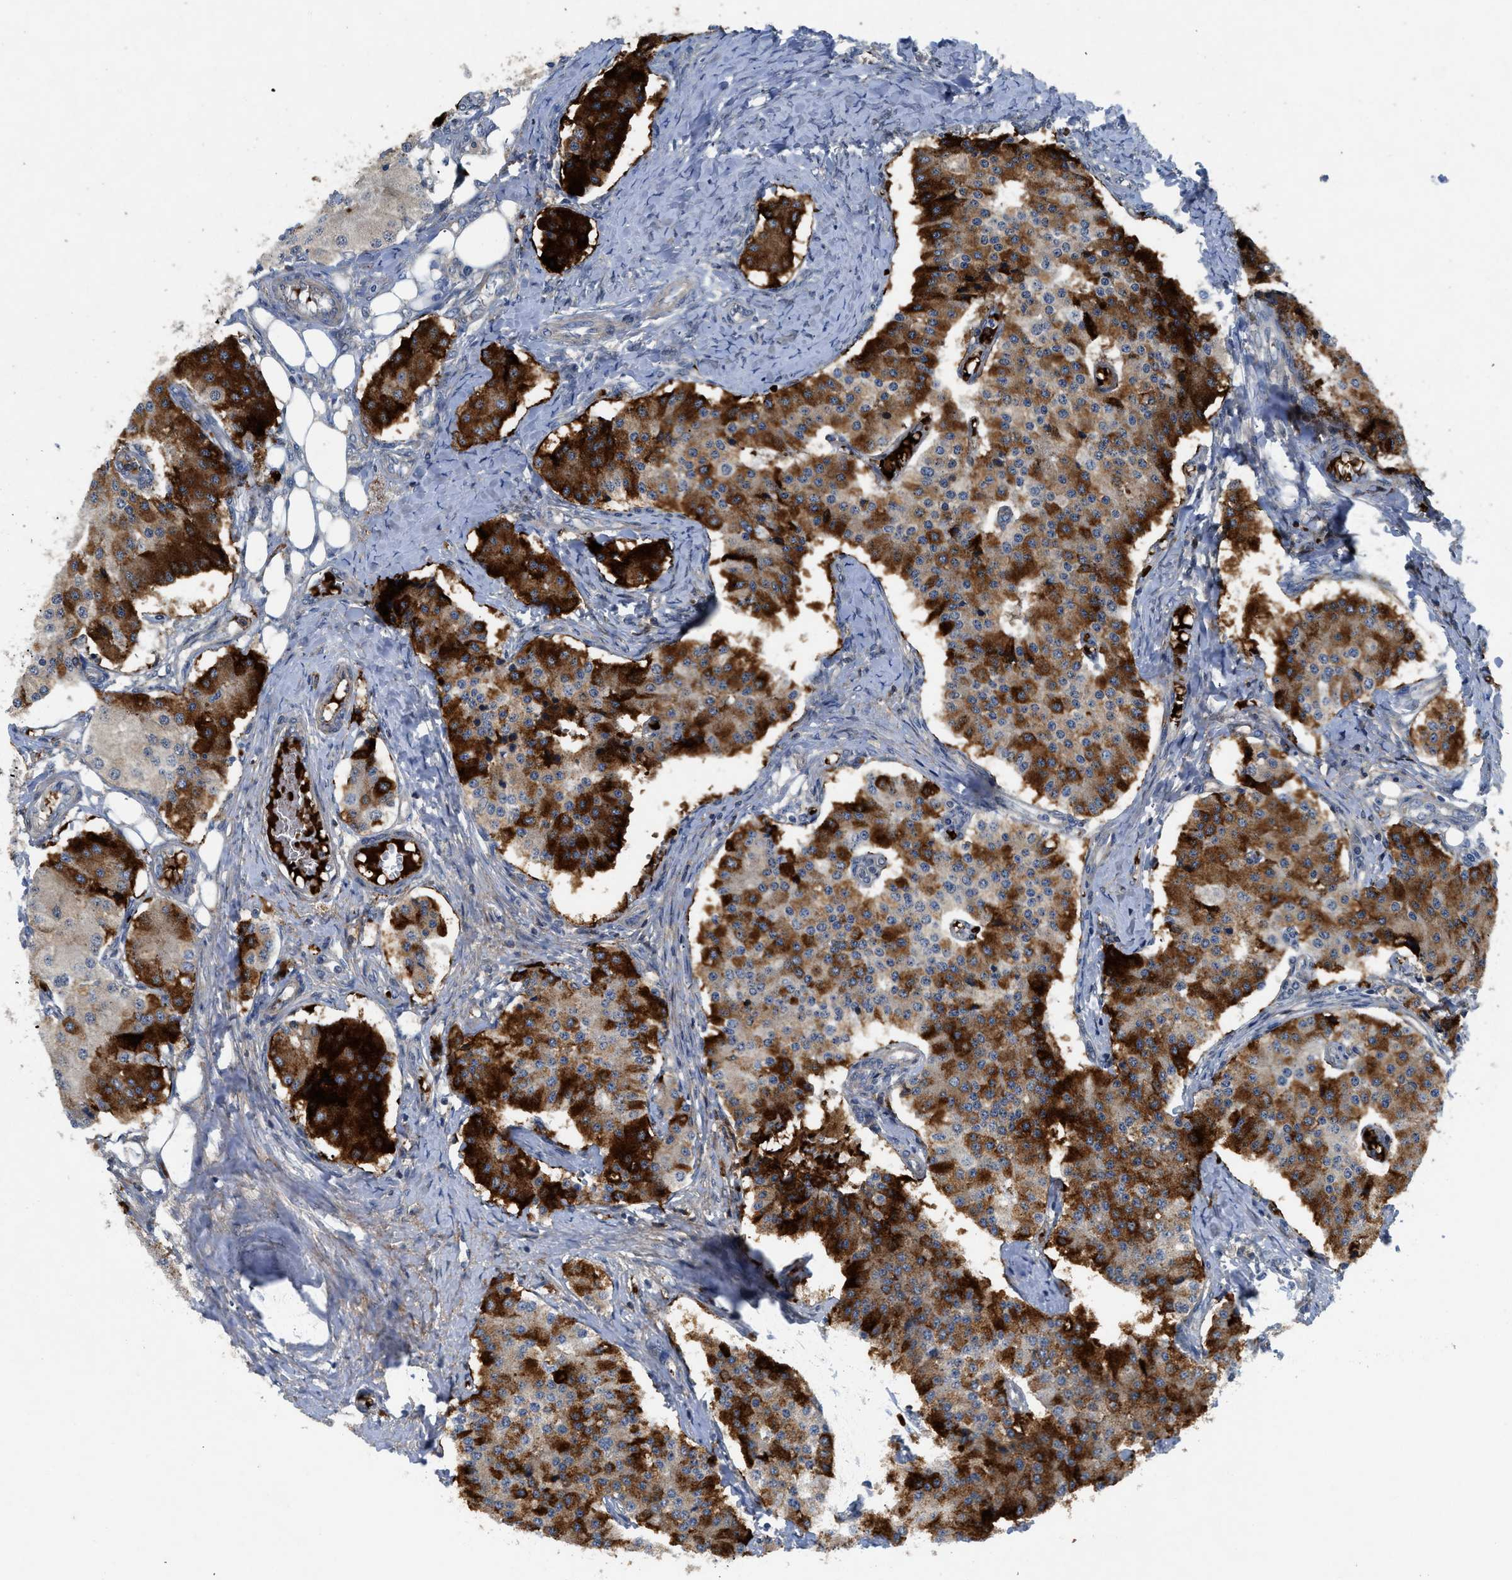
{"staining": {"intensity": "strong", "quantity": "25%-75%", "location": "cytoplasmic/membranous"}, "tissue": "carcinoid", "cell_type": "Tumor cells", "image_type": "cancer", "snomed": [{"axis": "morphology", "description": "Carcinoid, malignant, NOS"}, {"axis": "topography", "description": "Colon"}], "caption": "A high amount of strong cytoplasmic/membranous staining is identified in about 25%-75% of tumor cells in carcinoid tissue.", "gene": "PANX1", "patient": {"sex": "female", "age": 52}}